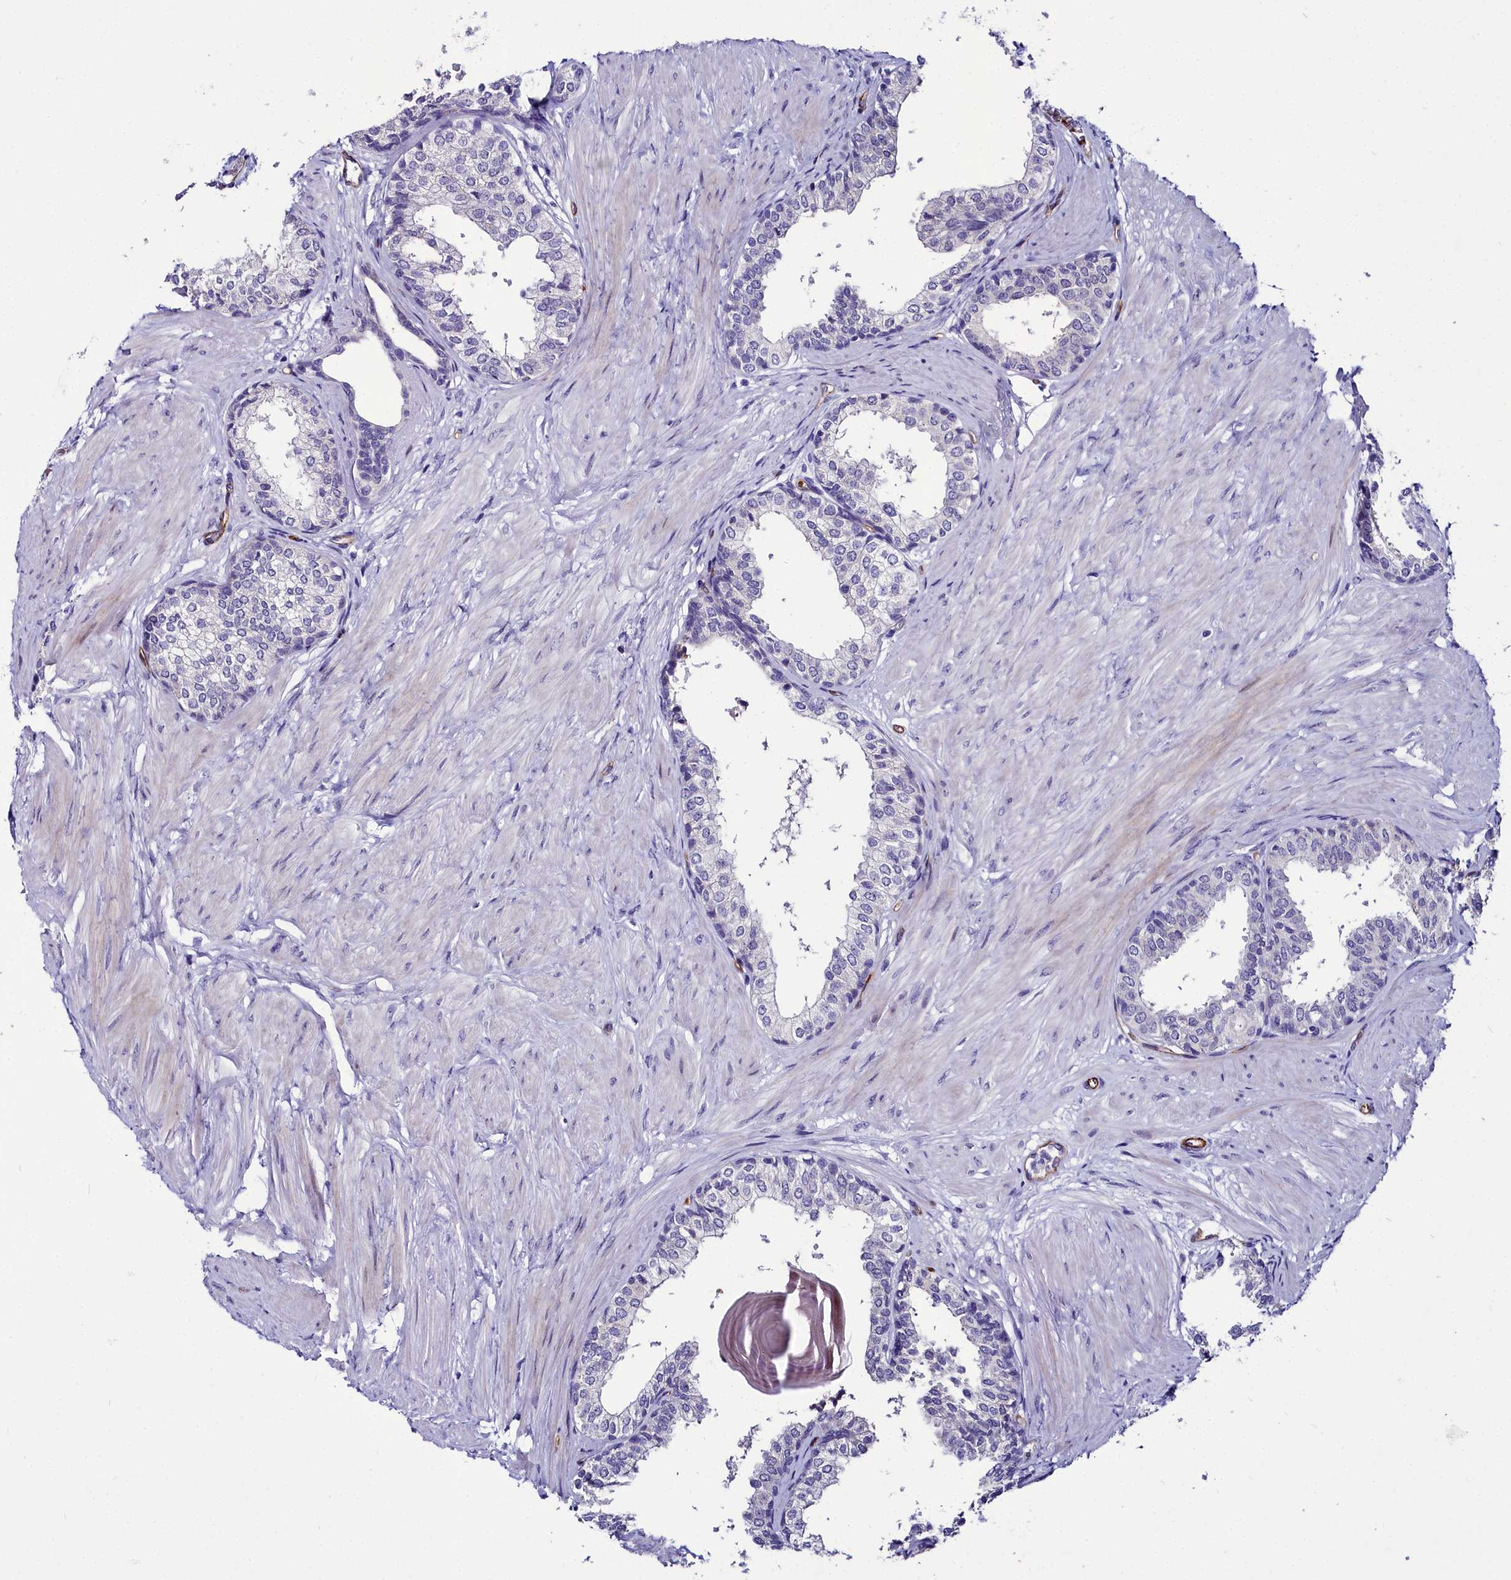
{"staining": {"intensity": "negative", "quantity": "none", "location": "none"}, "tissue": "prostate", "cell_type": "Glandular cells", "image_type": "normal", "snomed": [{"axis": "morphology", "description": "Normal tissue, NOS"}, {"axis": "topography", "description": "Prostate"}], "caption": "Prostate stained for a protein using immunohistochemistry (IHC) exhibits no expression glandular cells.", "gene": "CYP4F11", "patient": {"sex": "male", "age": 48}}